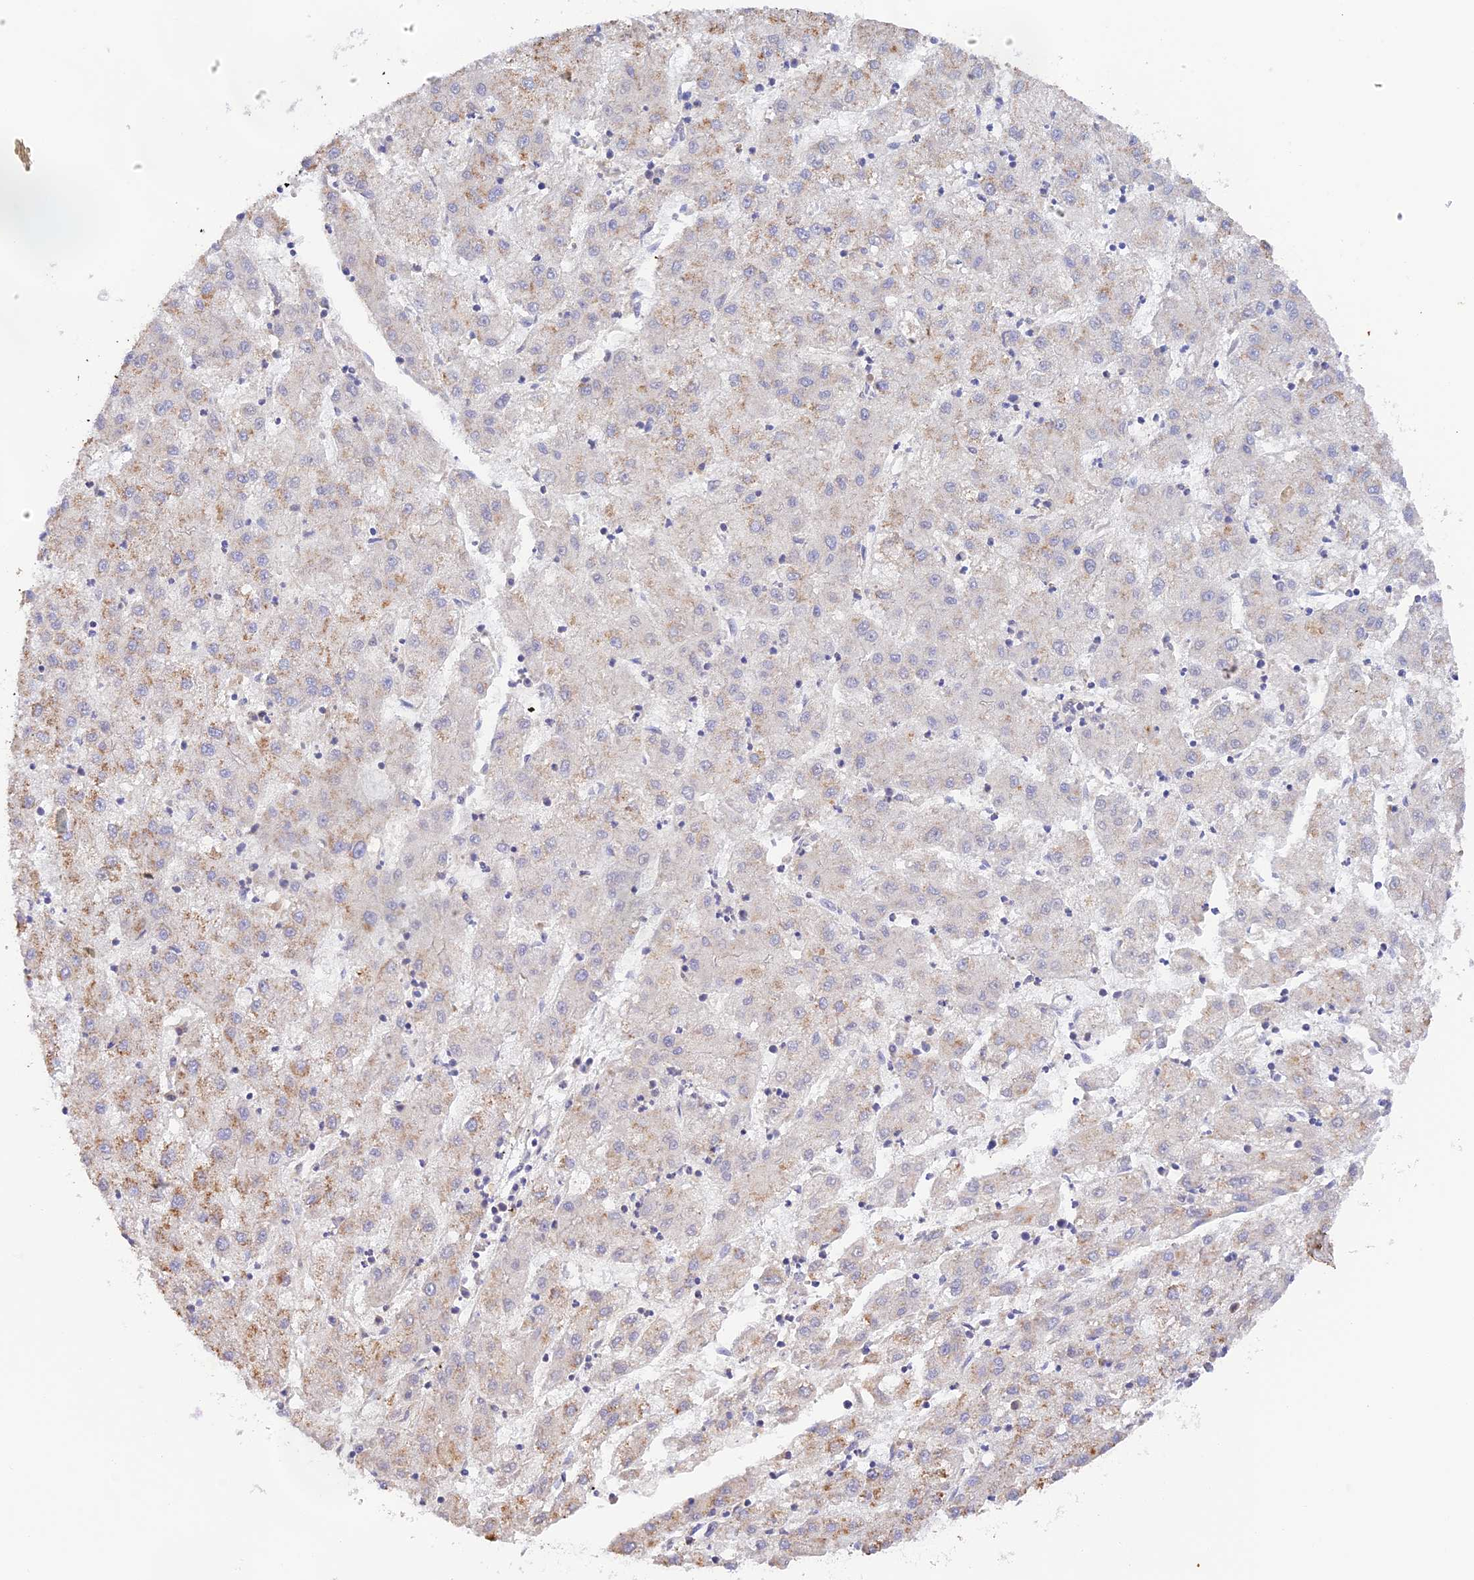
{"staining": {"intensity": "moderate", "quantity": "25%-75%", "location": "cytoplasmic/membranous"}, "tissue": "liver cancer", "cell_type": "Tumor cells", "image_type": "cancer", "snomed": [{"axis": "morphology", "description": "Carcinoma, Hepatocellular, NOS"}, {"axis": "topography", "description": "Liver"}], "caption": "This image shows immunohistochemistry staining of liver cancer (hepatocellular carcinoma), with medium moderate cytoplasmic/membranous staining in approximately 25%-75% of tumor cells.", "gene": "CAMSAP3", "patient": {"sex": "male", "age": 72}}